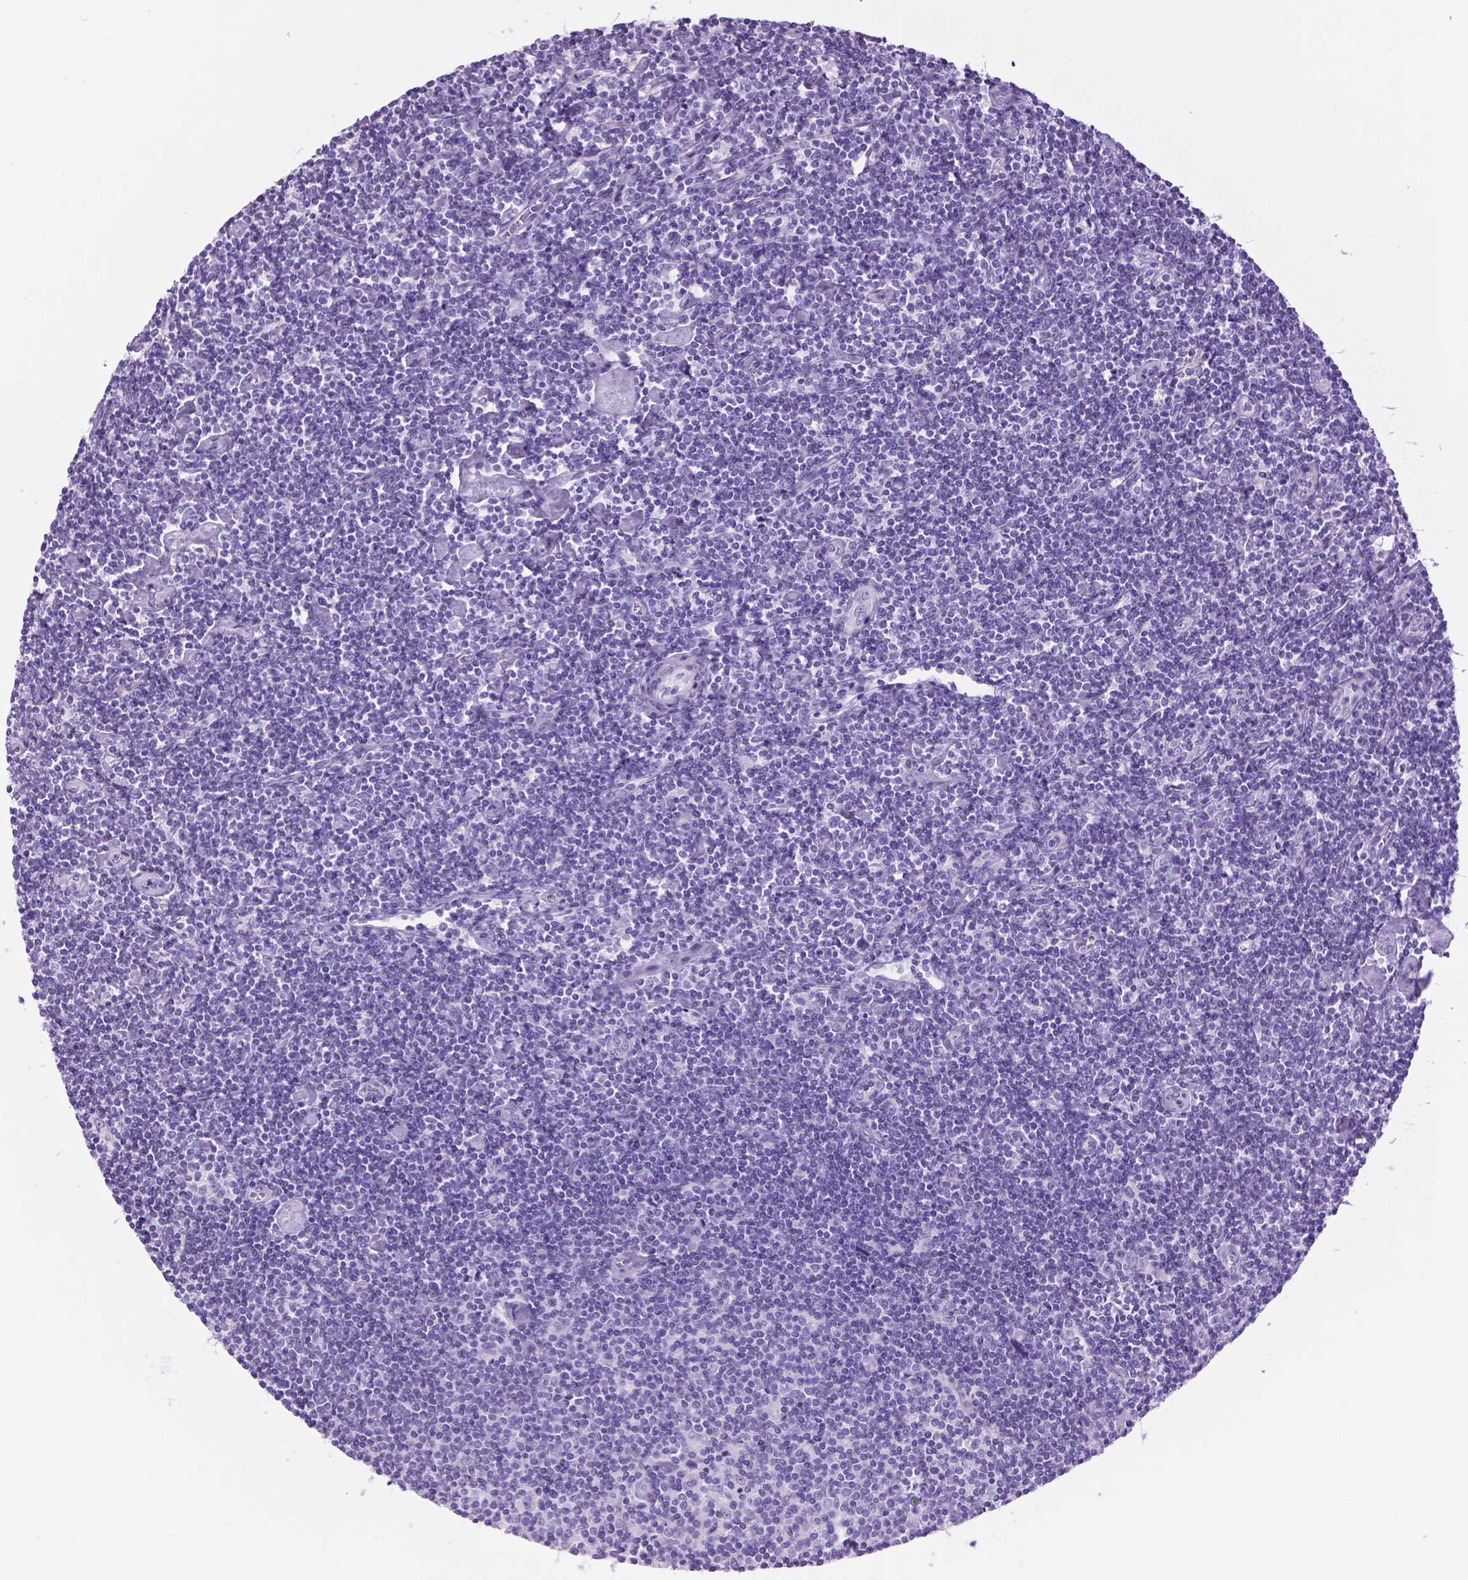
{"staining": {"intensity": "negative", "quantity": "none", "location": "none"}, "tissue": "lymphoma", "cell_type": "Tumor cells", "image_type": "cancer", "snomed": [{"axis": "morphology", "description": "Hodgkin's disease, NOS"}, {"axis": "topography", "description": "Lymph node"}], "caption": "There is no significant expression in tumor cells of Hodgkin's disease.", "gene": "PNMA2", "patient": {"sex": "male", "age": 40}}